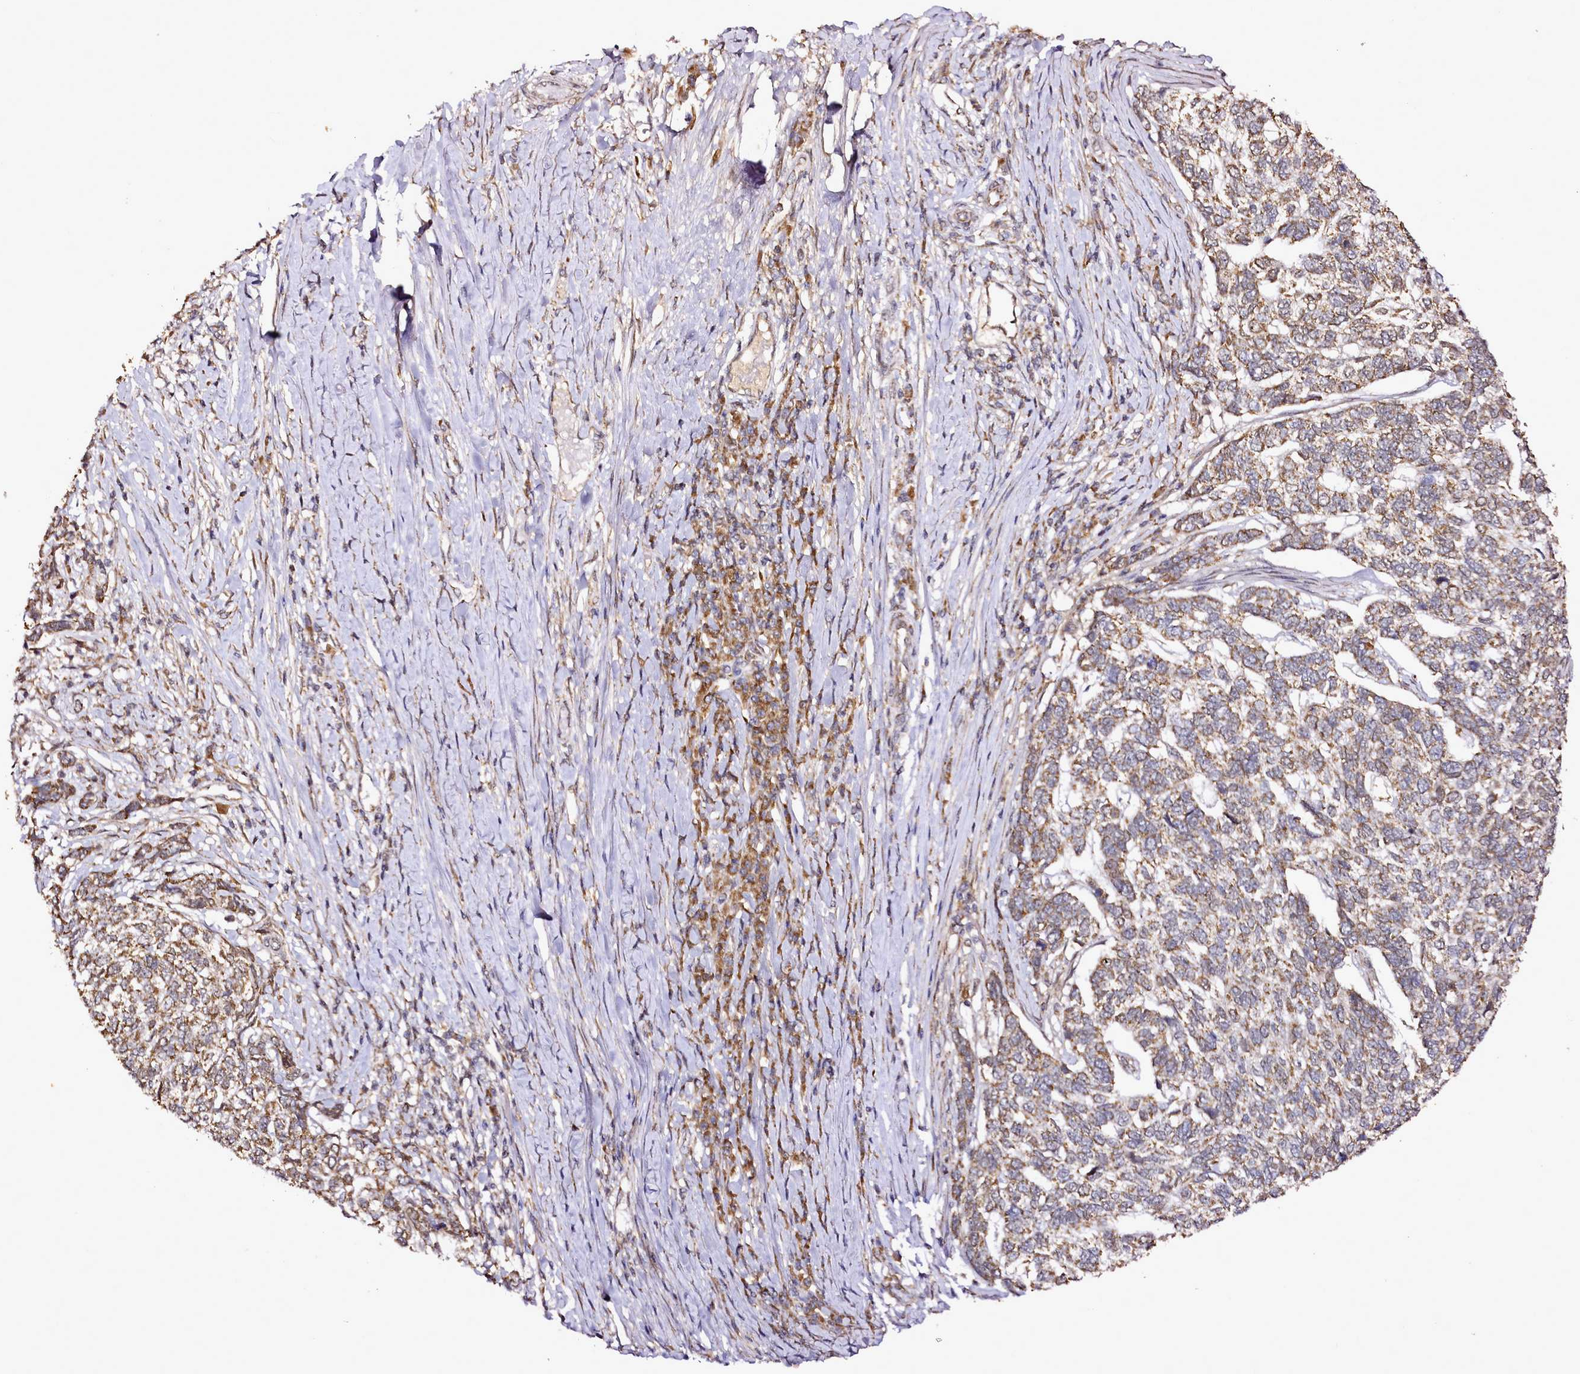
{"staining": {"intensity": "moderate", "quantity": ">75%", "location": "cytoplasmic/membranous"}, "tissue": "skin cancer", "cell_type": "Tumor cells", "image_type": "cancer", "snomed": [{"axis": "morphology", "description": "Basal cell carcinoma"}, {"axis": "topography", "description": "Skin"}], "caption": "Immunohistochemistry (IHC) photomicrograph of neoplastic tissue: skin cancer (basal cell carcinoma) stained using IHC reveals medium levels of moderate protein expression localized specifically in the cytoplasmic/membranous of tumor cells, appearing as a cytoplasmic/membranous brown color.", "gene": "EDIL3", "patient": {"sex": "female", "age": 65}}